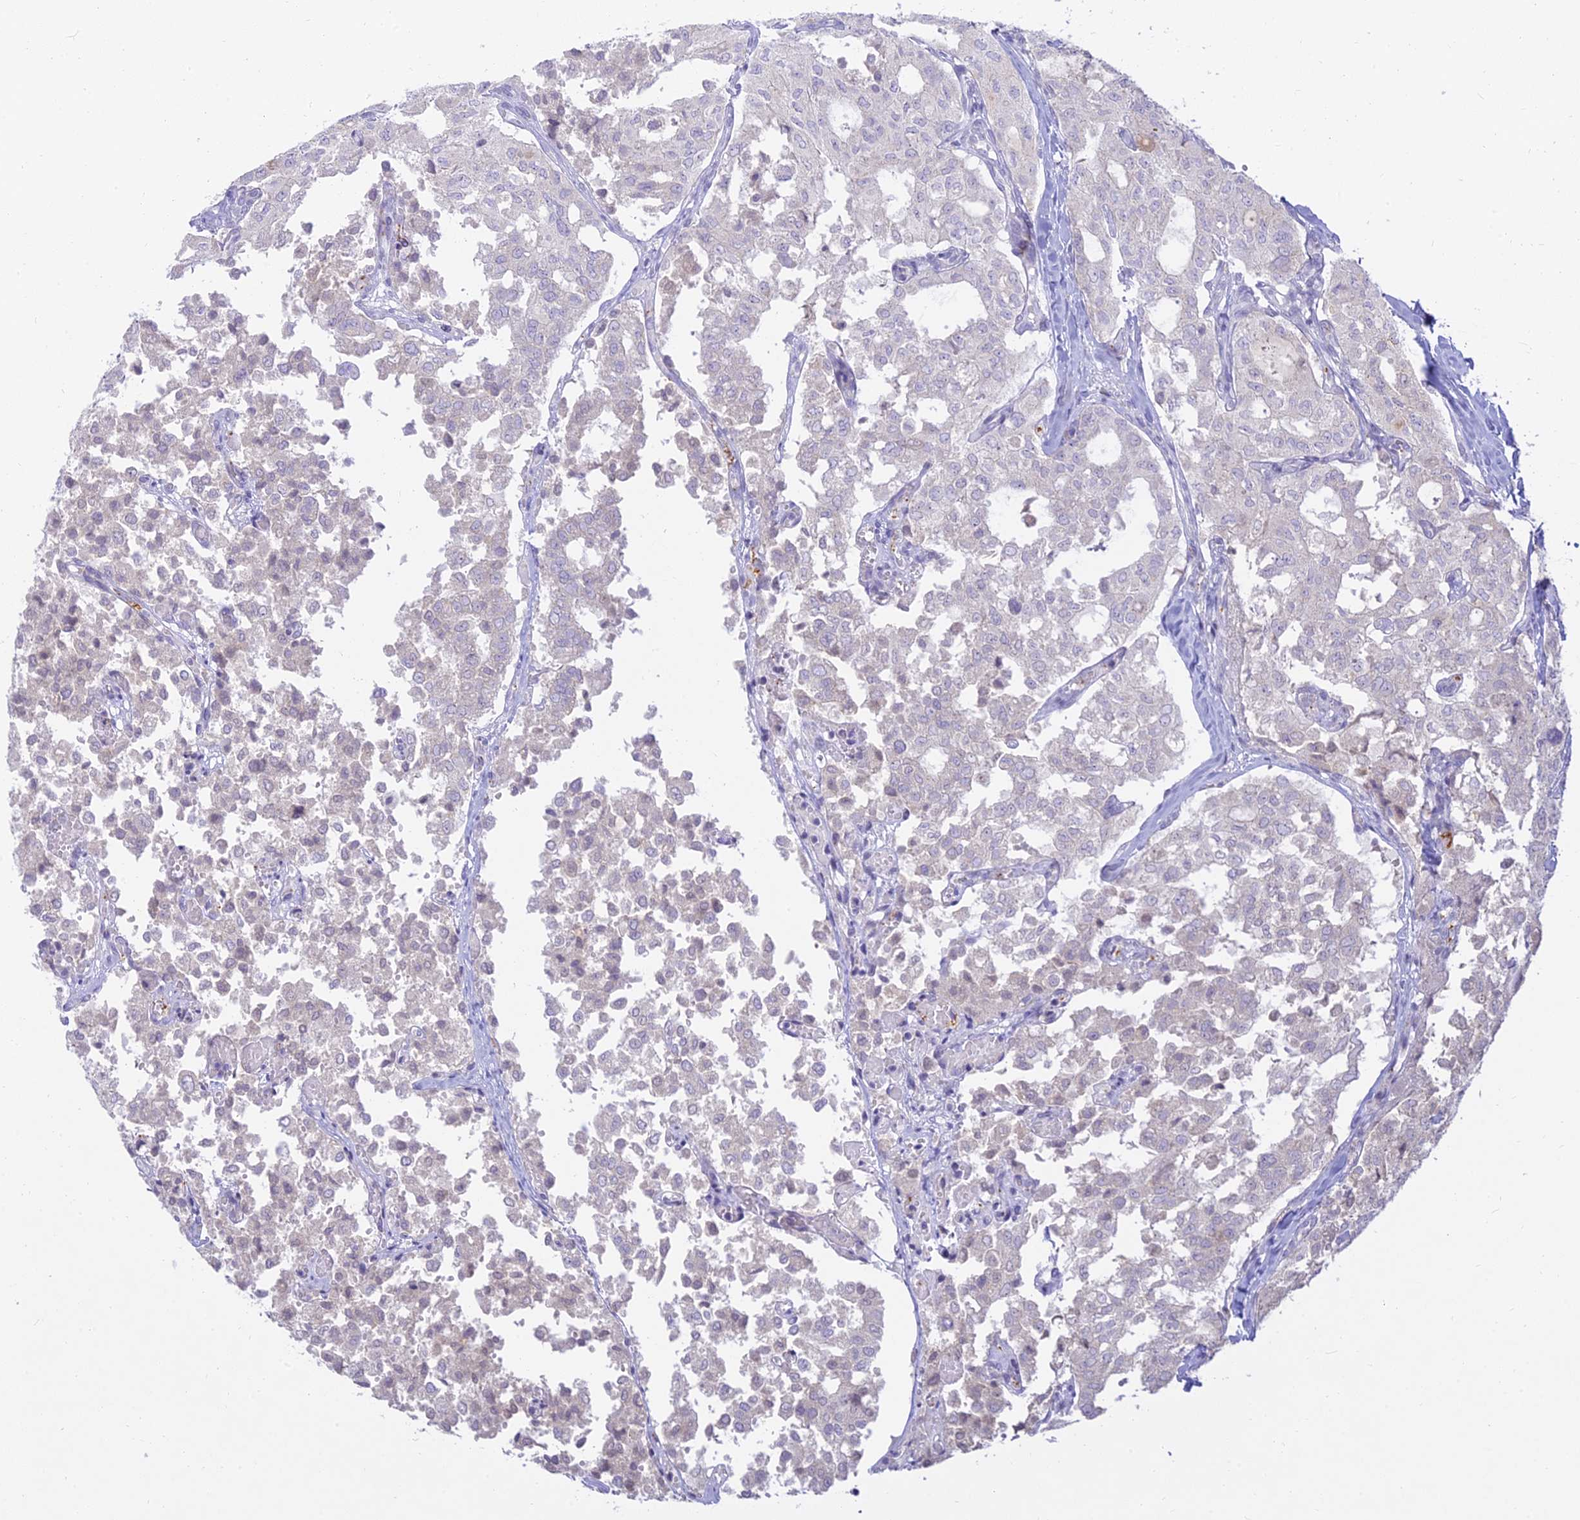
{"staining": {"intensity": "negative", "quantity": "none", "location": "none"}, "tissue": "thyroid cancer", "cell_type": "Tumor cells", "image_type": "cancer", "snomed": [{"axis": "morphology", "description": "Follicular adenoma carcinoma, NOS"}, {"axis": "topography", "description": "Thyroid gland"}], "caption": "The IHC photomicrograph has no significant staining in tumor cells of thyroid follicular adenoma carcinoma tissue.", "gene": "TMEM40", "patient": {"sex": "male", "age": 75}}